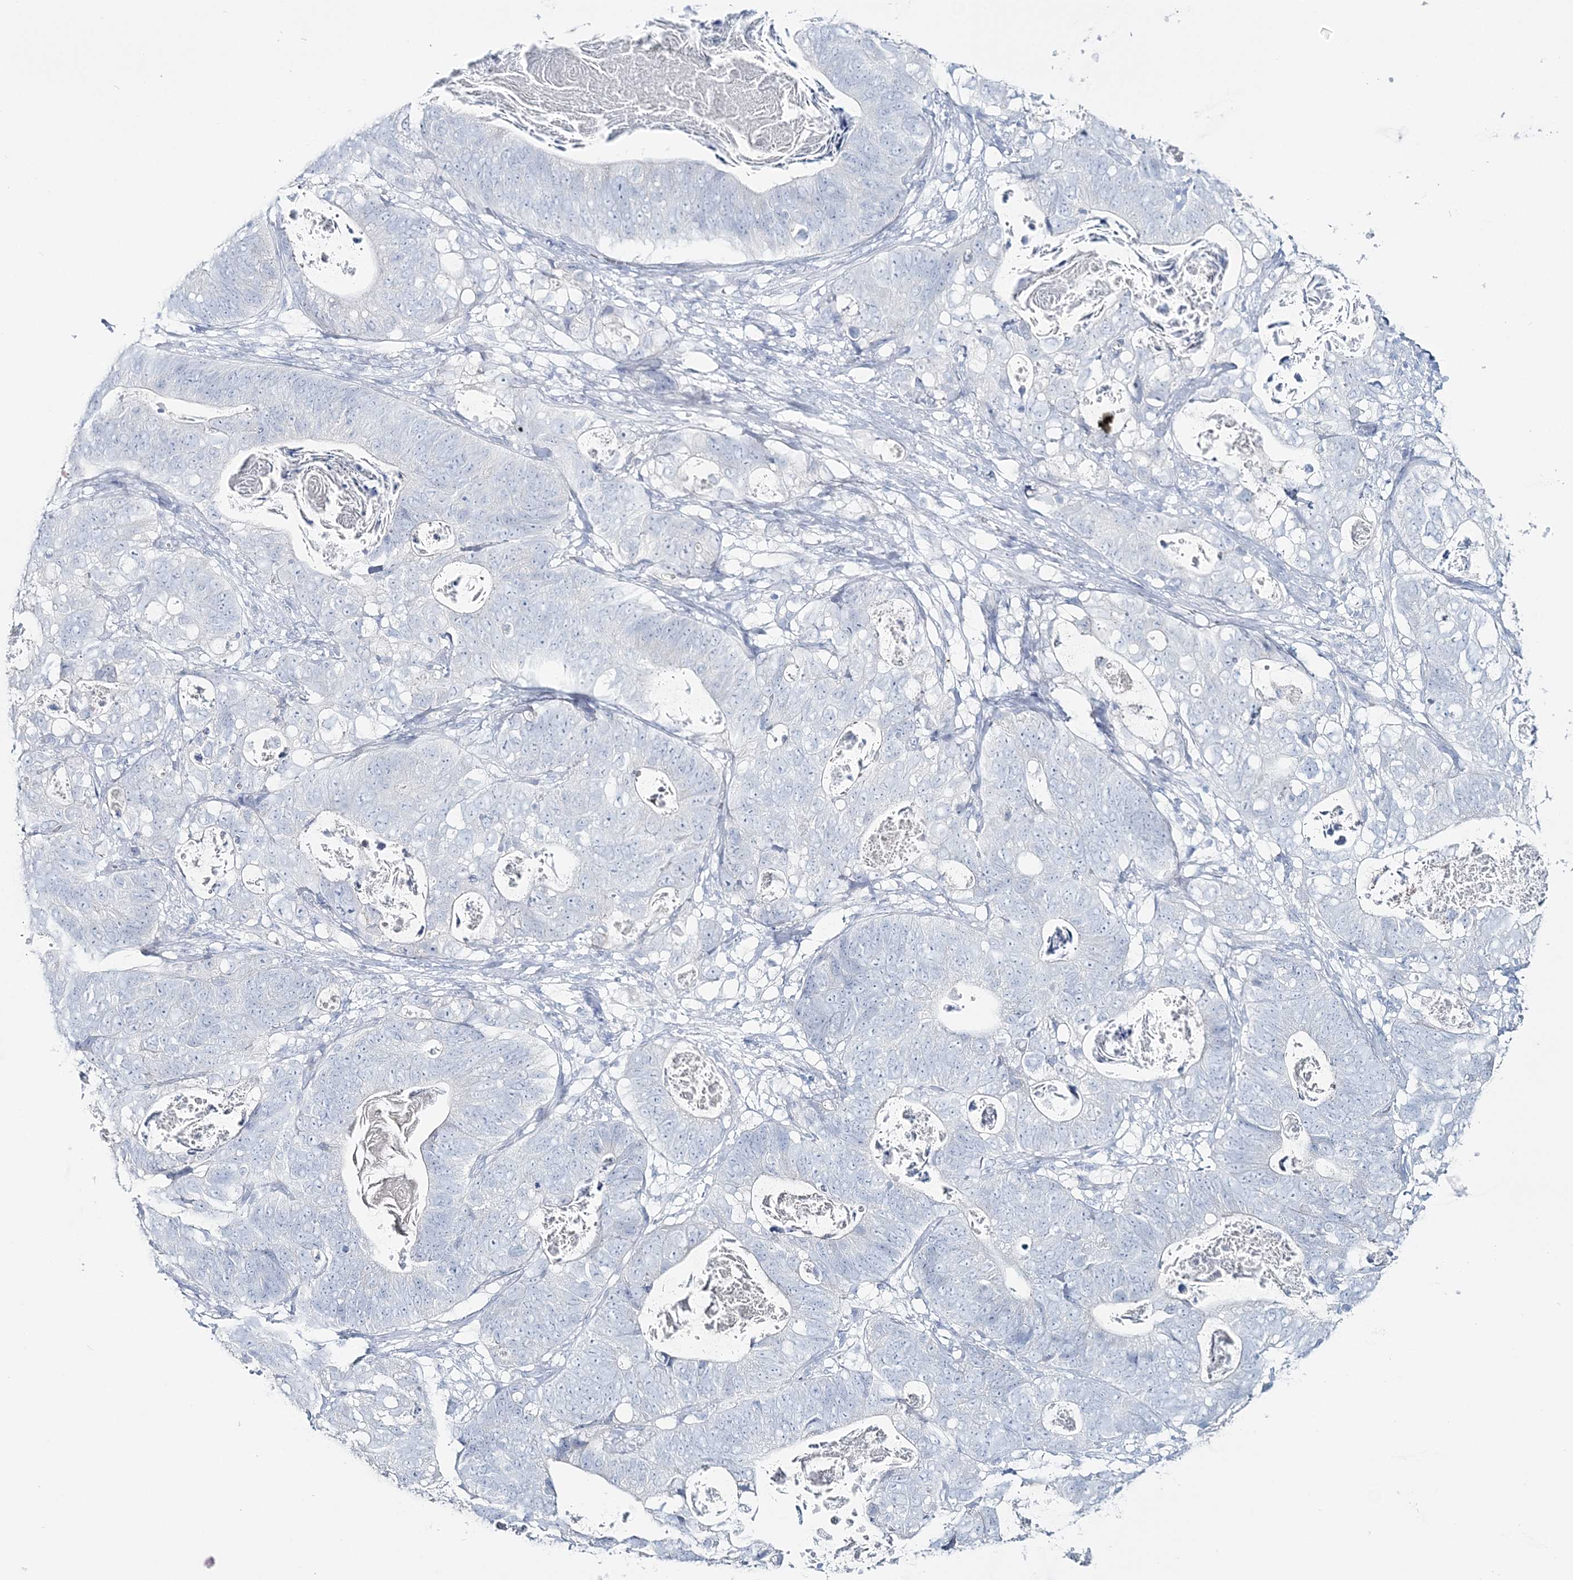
{"staining": {"intensity": "negative", "quantity": "none", "location": "none"}, "tissue": "stomach cancer", "cell_type": "Tumor cells", "image_type": "cancer", "snomed": [{"axis": "morphology", "description": "Normal tissue, NOS"}, {"axis": "morphology", "description": "Adenocarcinoma, NOS"}, {"axis": "topography", "description": "Stomach"}], "caption": "Protein analysis of stomach cancer (adenocarcinoma) demonstrates no significant staining in tumor cells.", "gene": "CYP3A4", "patient": {"sex": "female", "age": 89}}